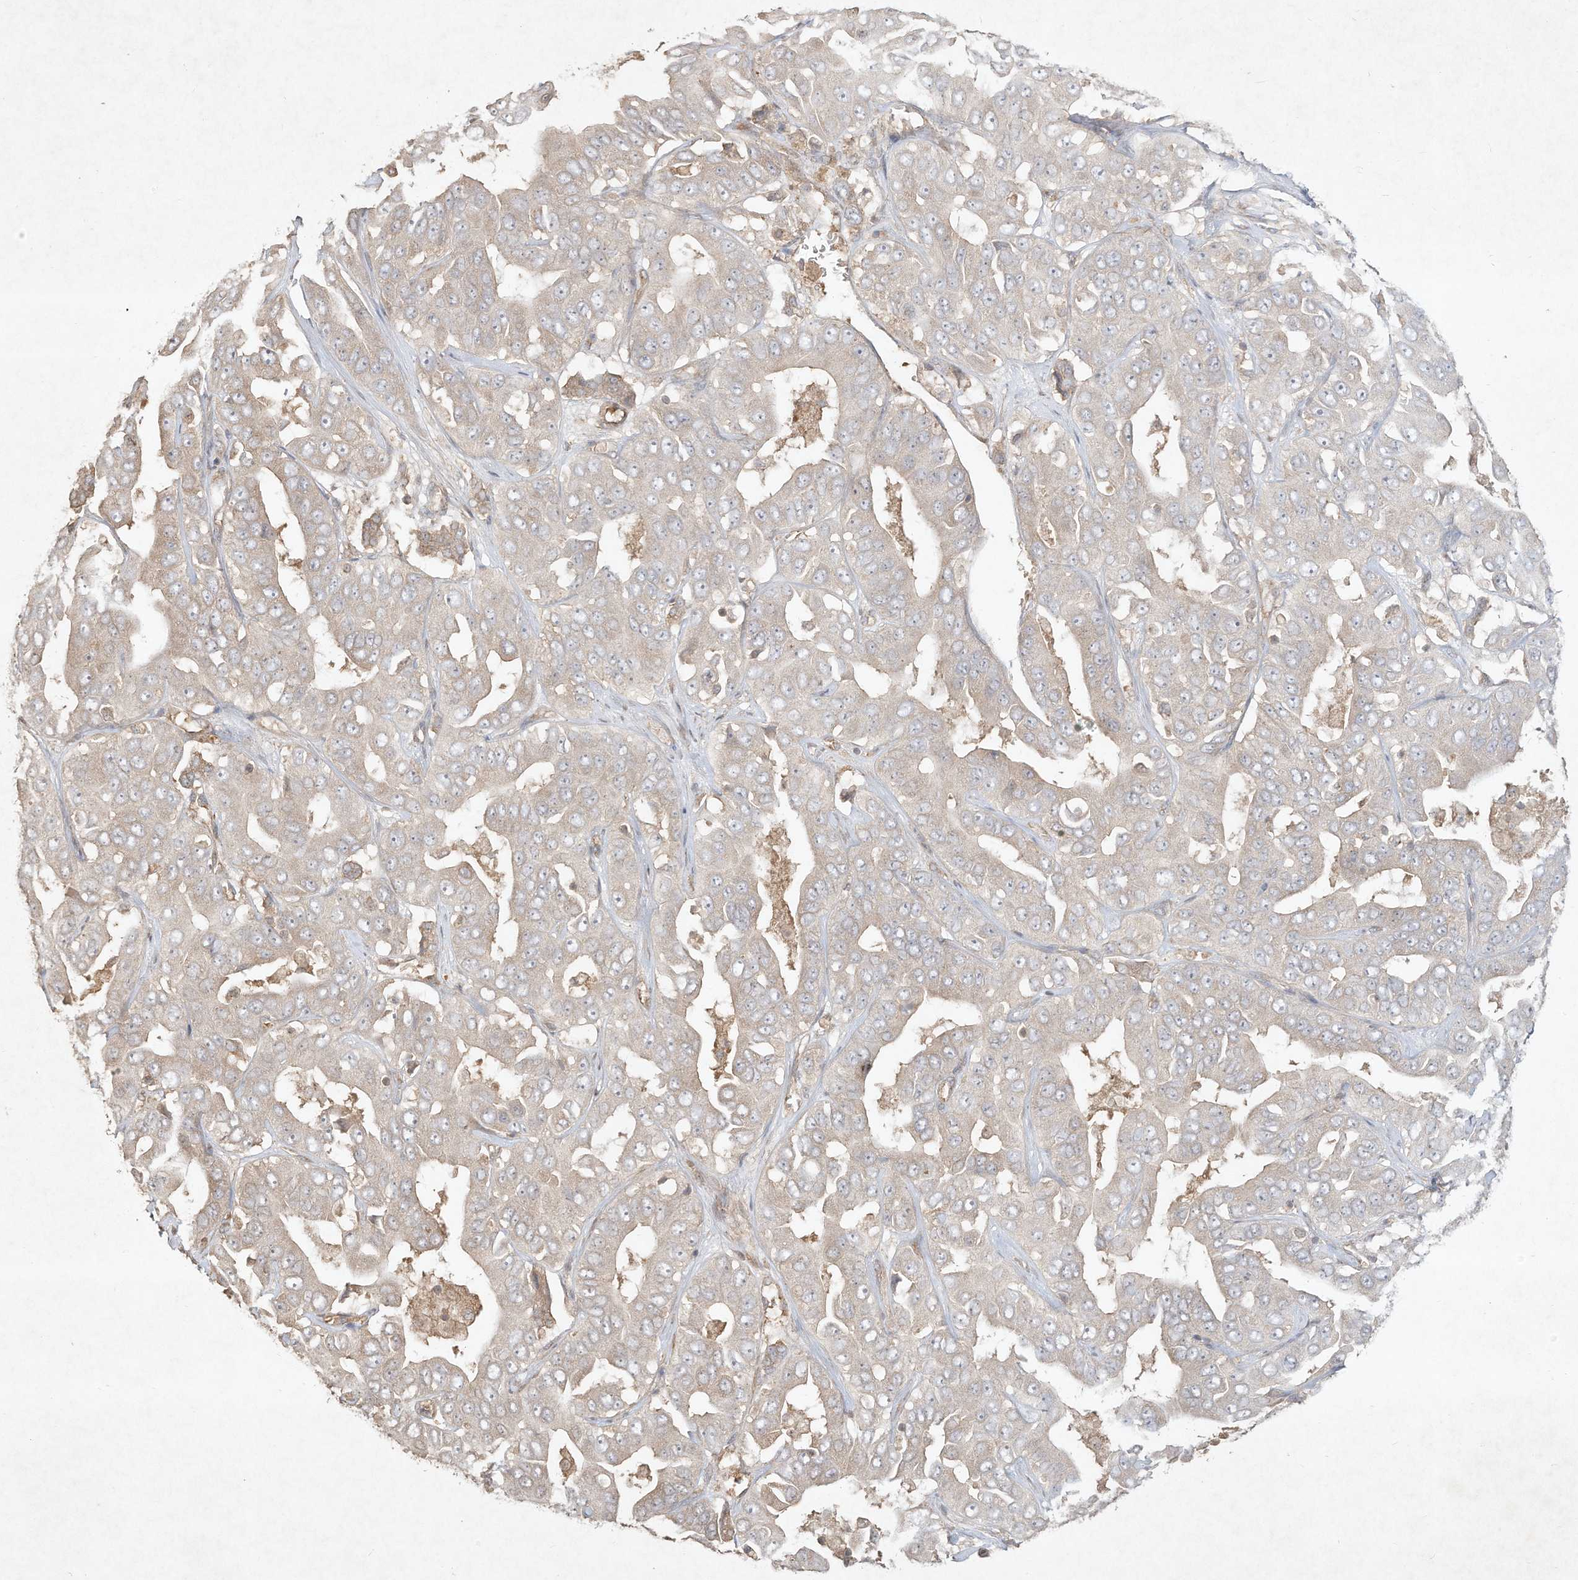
{"staining": {"intensity": "negative", "quantity": "none", "location": "none"}, "tissue": "liver cancer", "cell_type": "Tumor cells", "image_type": "cancer", "snomed": [{"axis": "morphology", "description": "Cholangiocarcinoma"}, {"axis": "topography", "description": "Liver"}], "caption": "DAB immunohistochemical staining of human liver cancer (cholangiocarcinoma) shows no significant expression in tumor cells.", "gene": "DYNC1I2", "patient": {"sex": "female", "age": 52}}